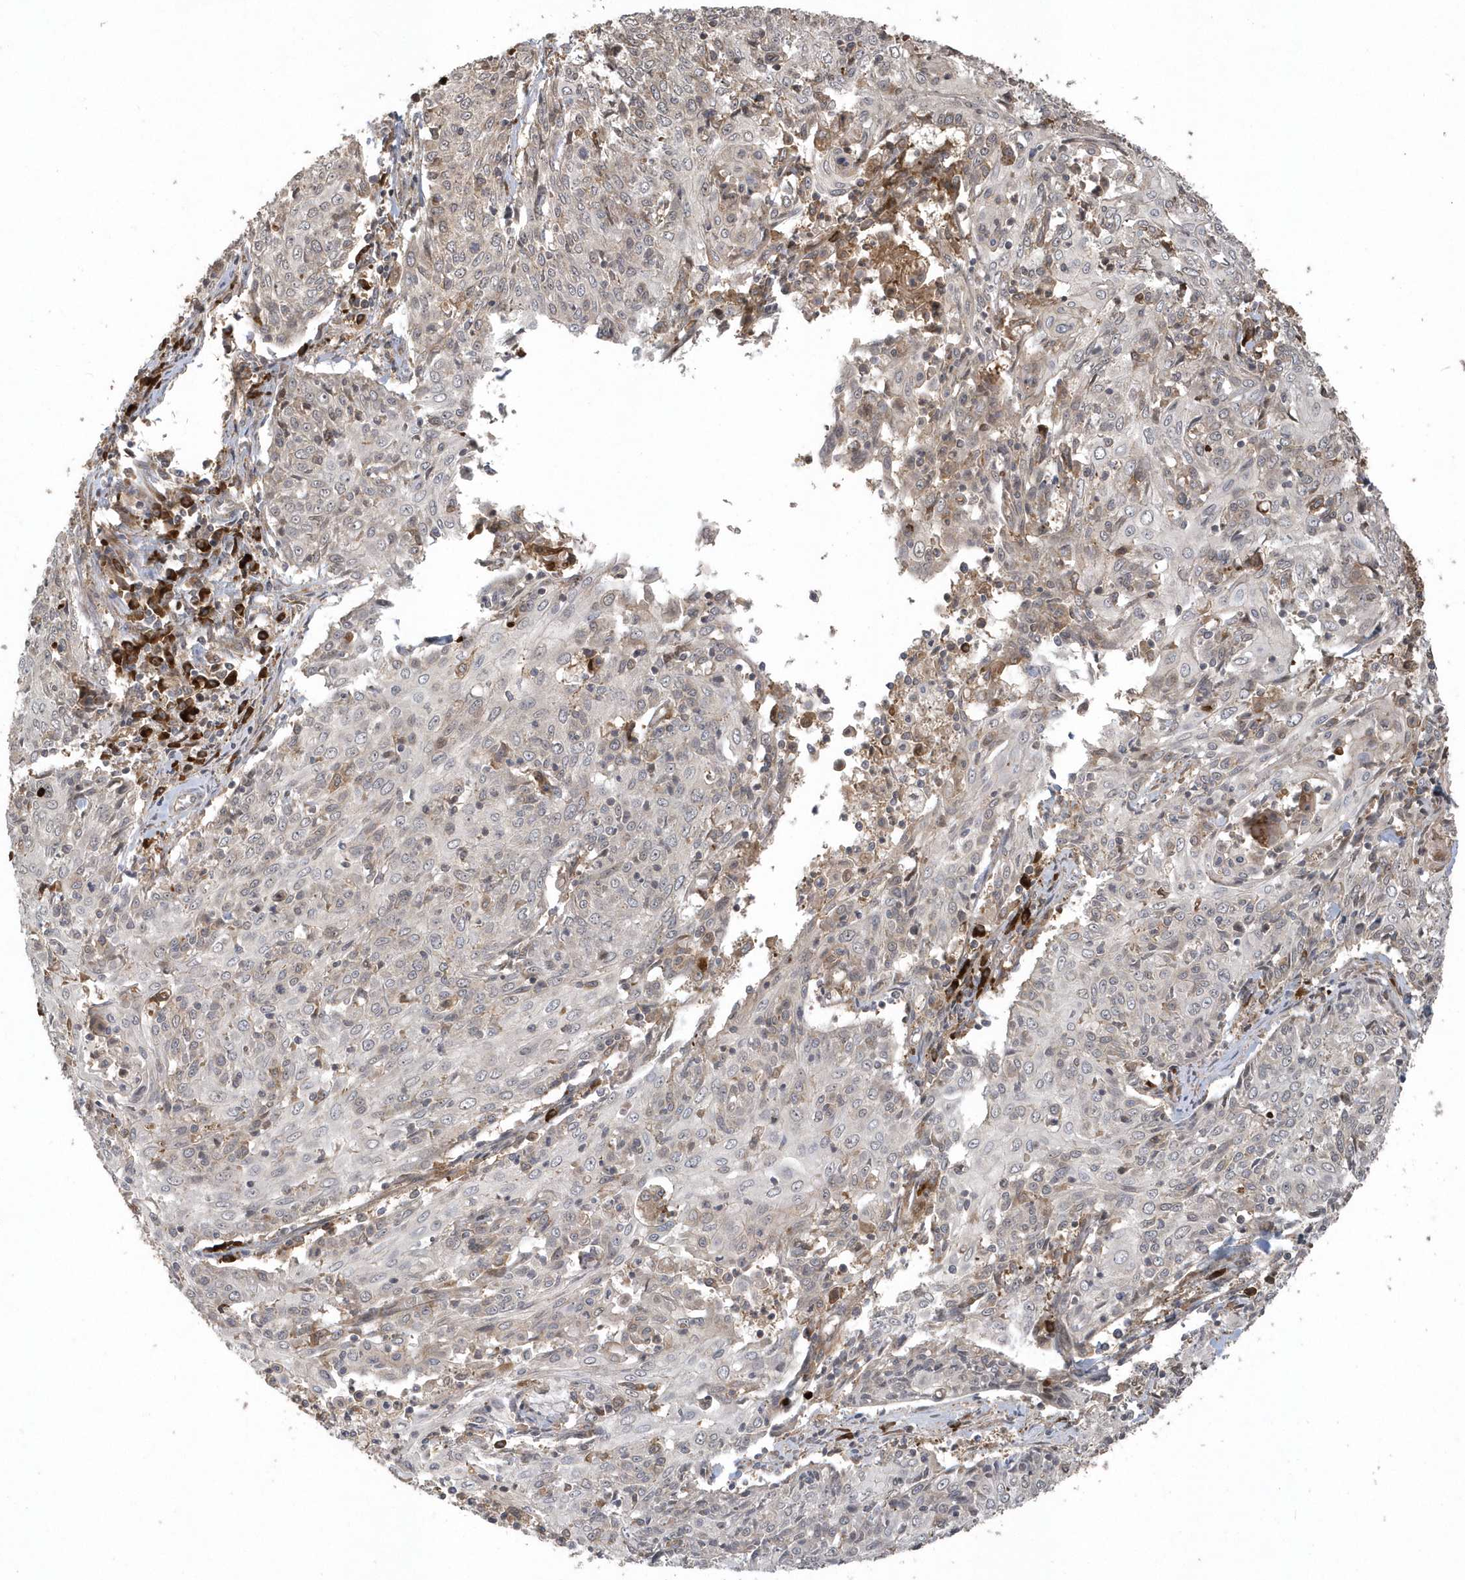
{"staining": {"intensity": "weak", "quantity": "<25%", "location": "cytoplasmic/membranous"}, "tissue": "cervical cancer", "cell_type": "Tumor cells", "image_type": "cancer", "snomed": [{"axis": "morphology", "description": "Squamous cell carcinoma, NOS"}, {"axis": "topography", "description": "Cervix"}], "caption": "An image of human cervical cancer (squamous cell carcinoma) is negative for staining in tumor cells.", "gene": "HERPUD1", "patient": {"sex": "female", "age": 48}}